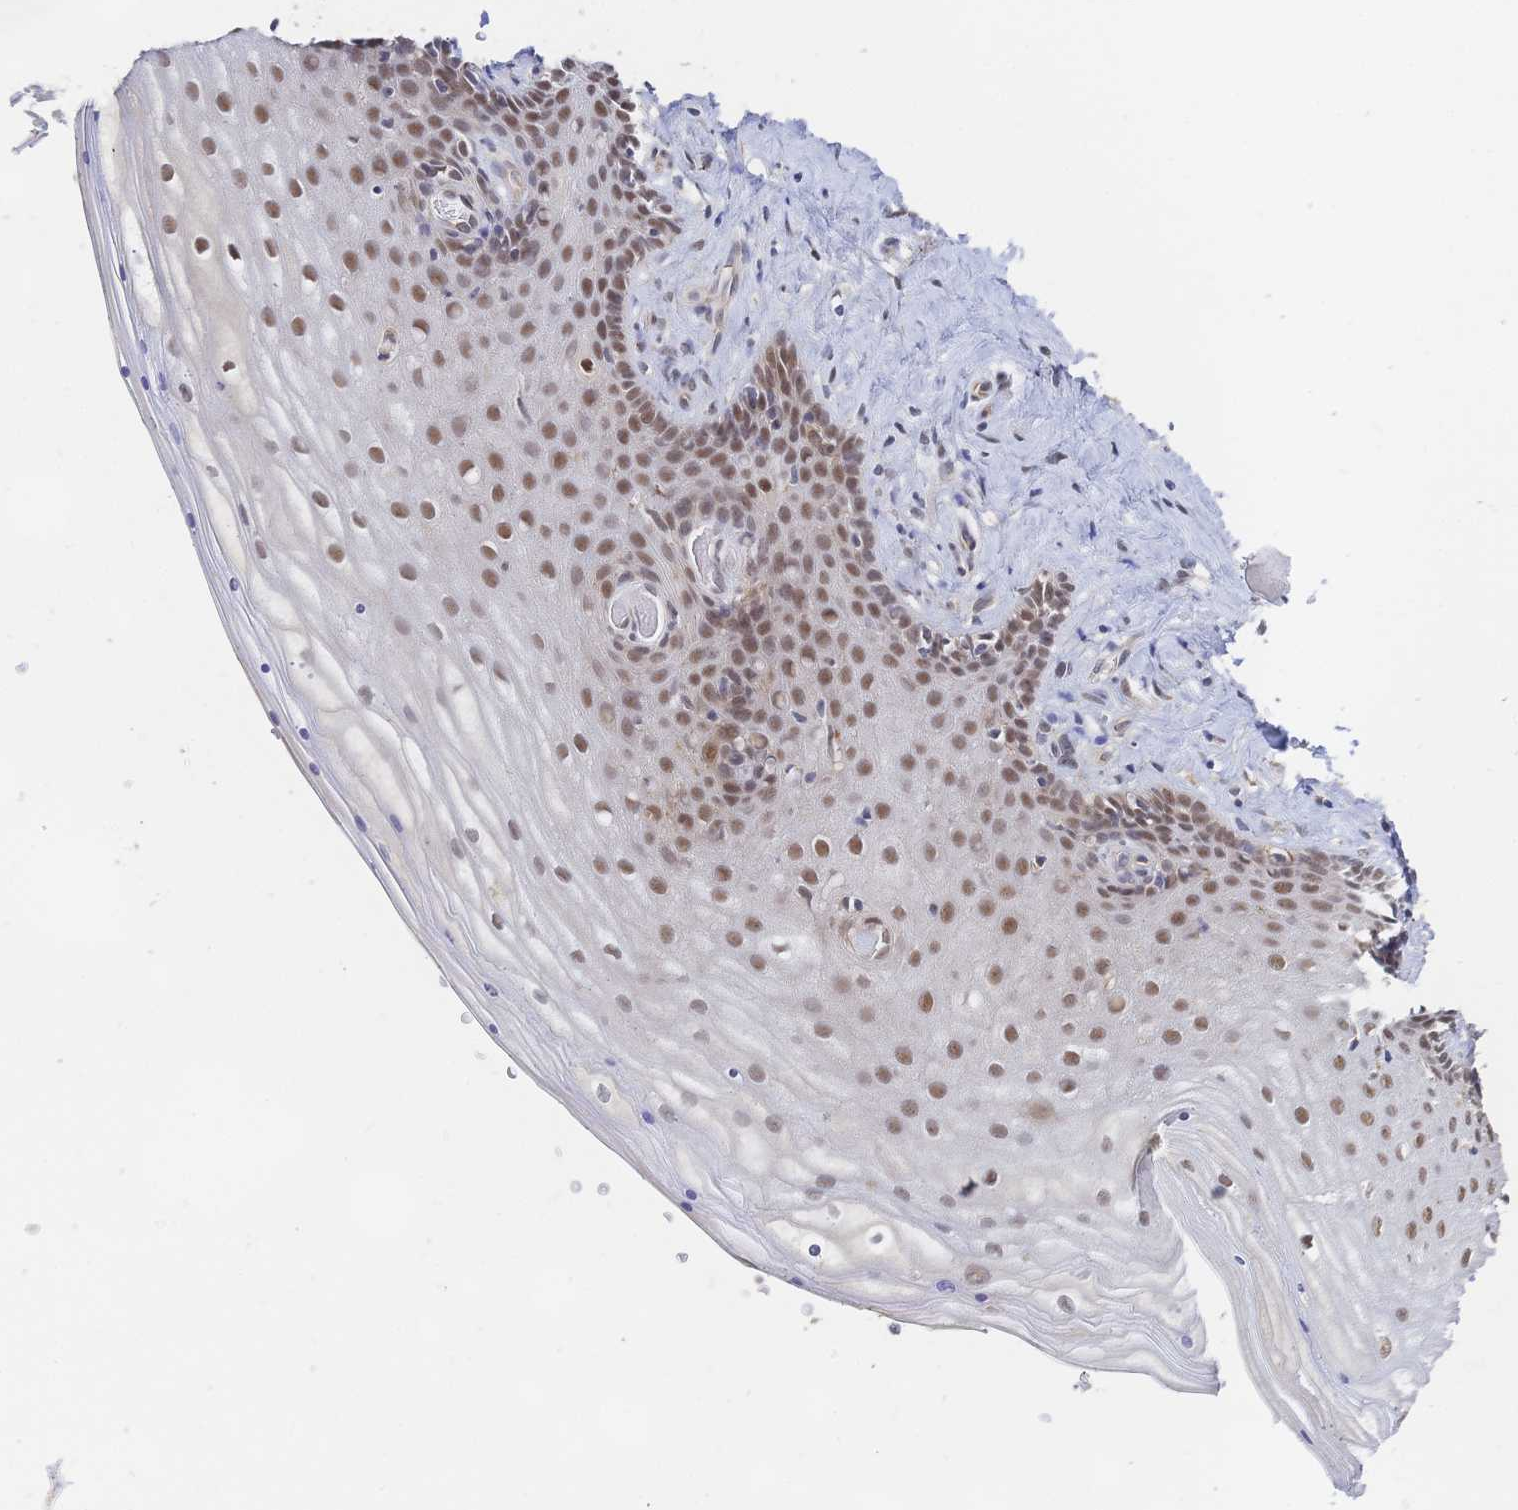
{"staining": {"intensity": "moderate", "quantity": ">75%", "location": "nuclear"}, "tissue": "vagina", "cell_type": "Squamous epithelial cells", "image_type": "normal", "snomed": [{"axis": "morphology", "description": "Normal tissue, NOS"}, {"axis": "topography", "description": "Vagina"}], "caption": "Moderate nuclear staining for a protein is appreciated in approximately >75% of squamous epithelial cells of benign vagina using immunohistochemistry (IHC).", "gene": "LMO4", "patient": {"sex": "female", "age": 42}}